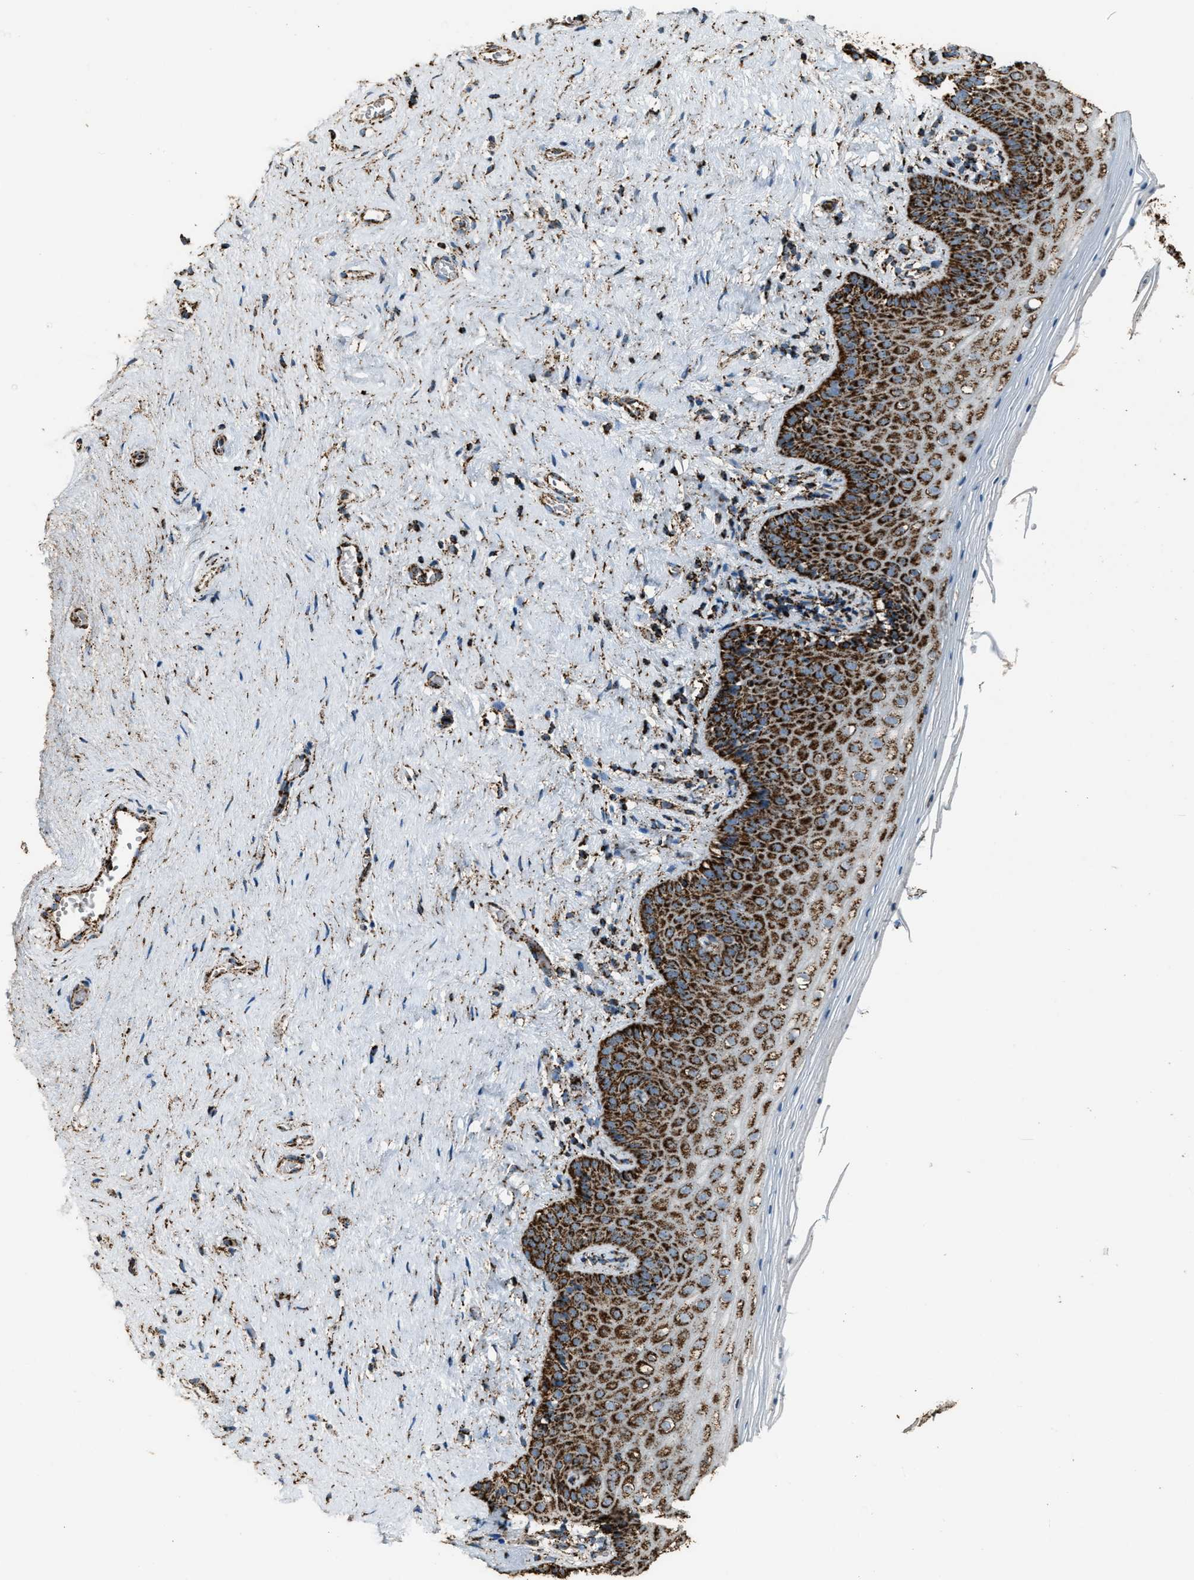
{"staining": {"intensity": "strong", "quantity": ">75%", "location": "cytoplasmic/membranous"}, "tissue": "vagina", "cell_type": "Squamous epithelial cells", "image_type": "normal", "snomed": [{"axis": "morphology", "description": "Normal tissue, NOS"}, {"axis": "topography", "description": "Vagina"}], "caption": "Squamous epithelial cells reveal high levels of strong cytoplasmic/membranous positivity in approximately >75% of cells in benign human vagina.", "gene": "MDH2", "patient": {"sex": "female", "age": 44}}